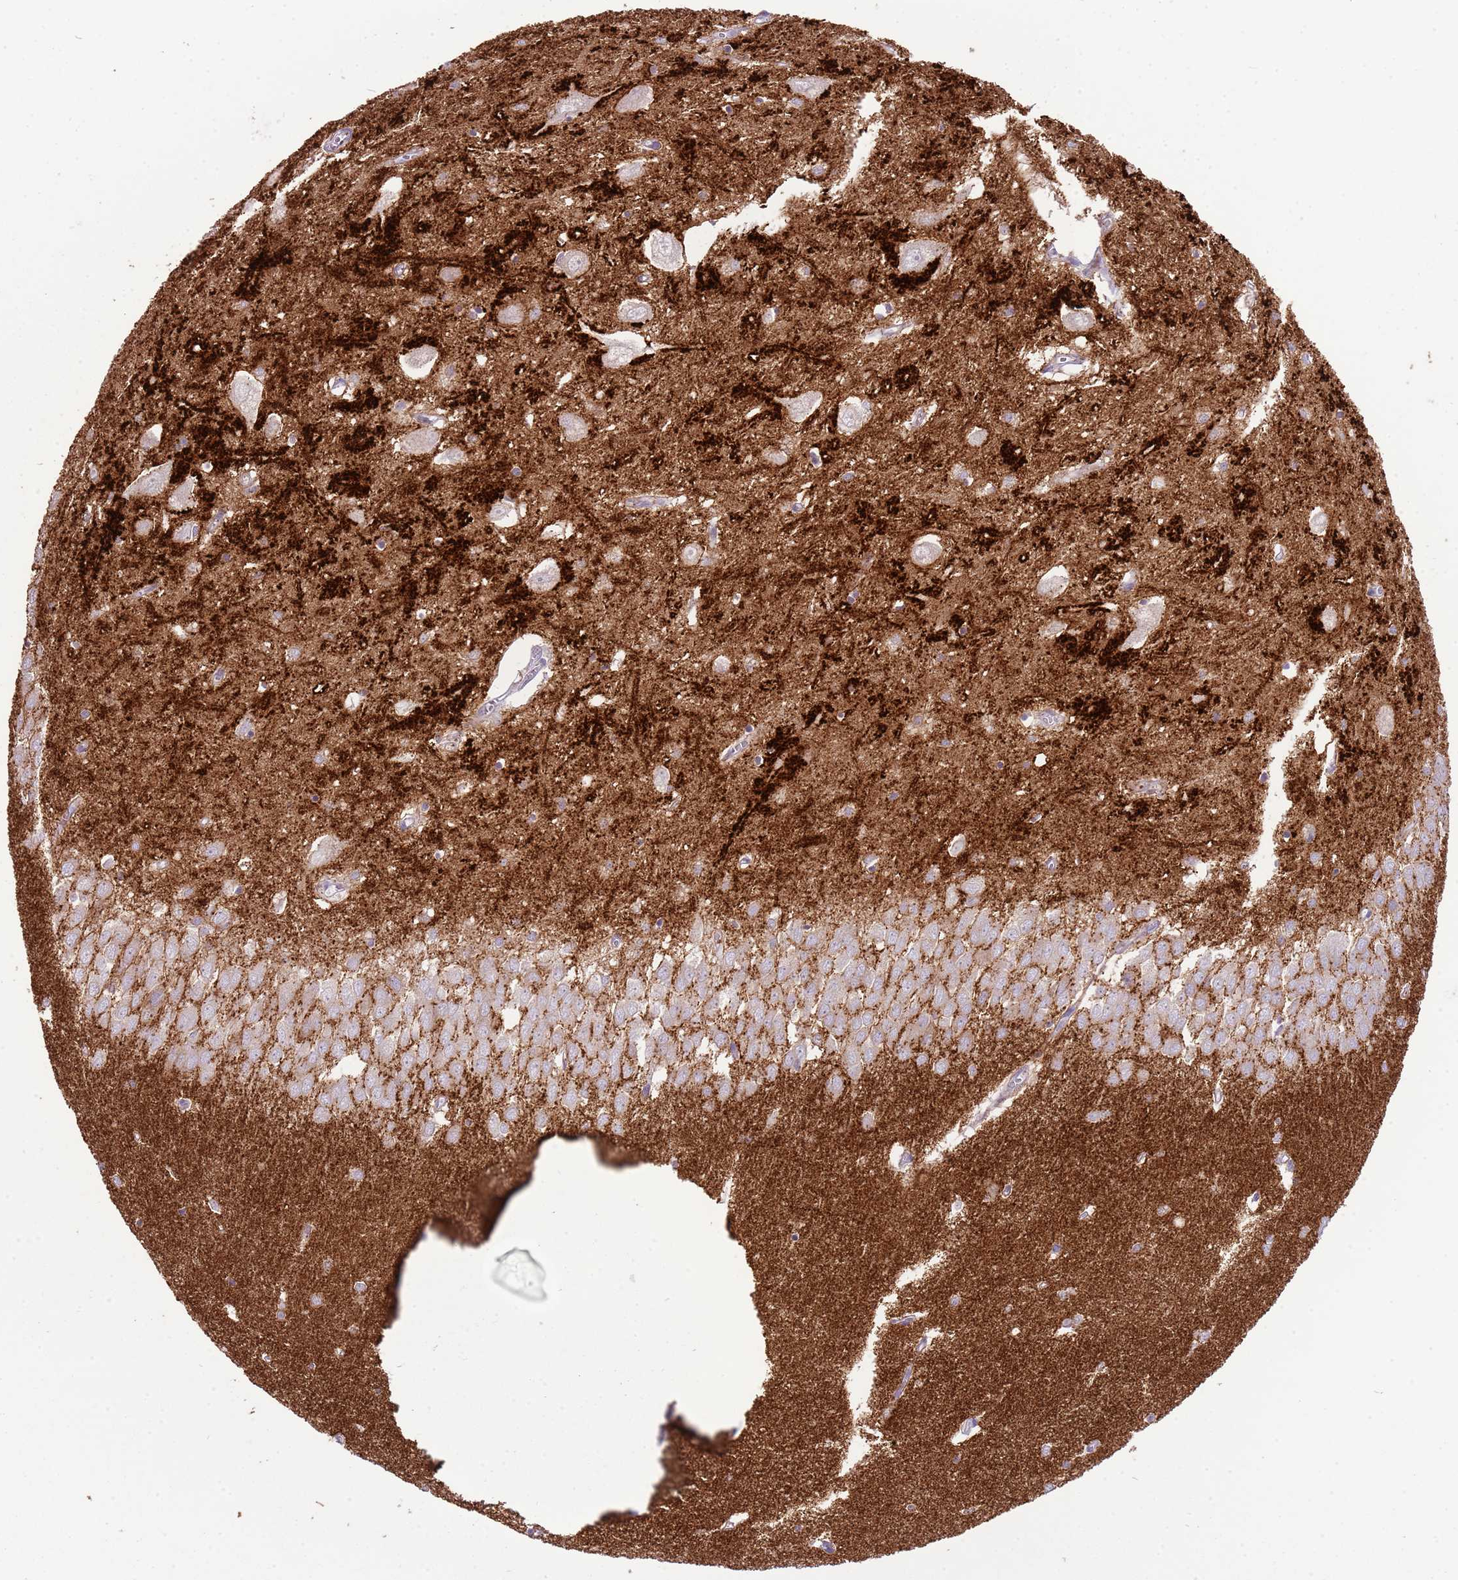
{"staining": {"intensity": "negative", "quantity": "none", "location": "none"}, "tissue": "hippocampus", "cell_type": "Glial cells", "image_type": "normal", "snomed": [{"axis": "morphology", "description": "Normal tissue, NOS"}, {"axis": "topography", "description": "Hippocampus"}], "caption": "A histopathology image of hippocampus stained for a protein exhibits no brown staining in glial cells.", "gene": "SCAMP5", "patient": {"sex": "female", "age": 64}}